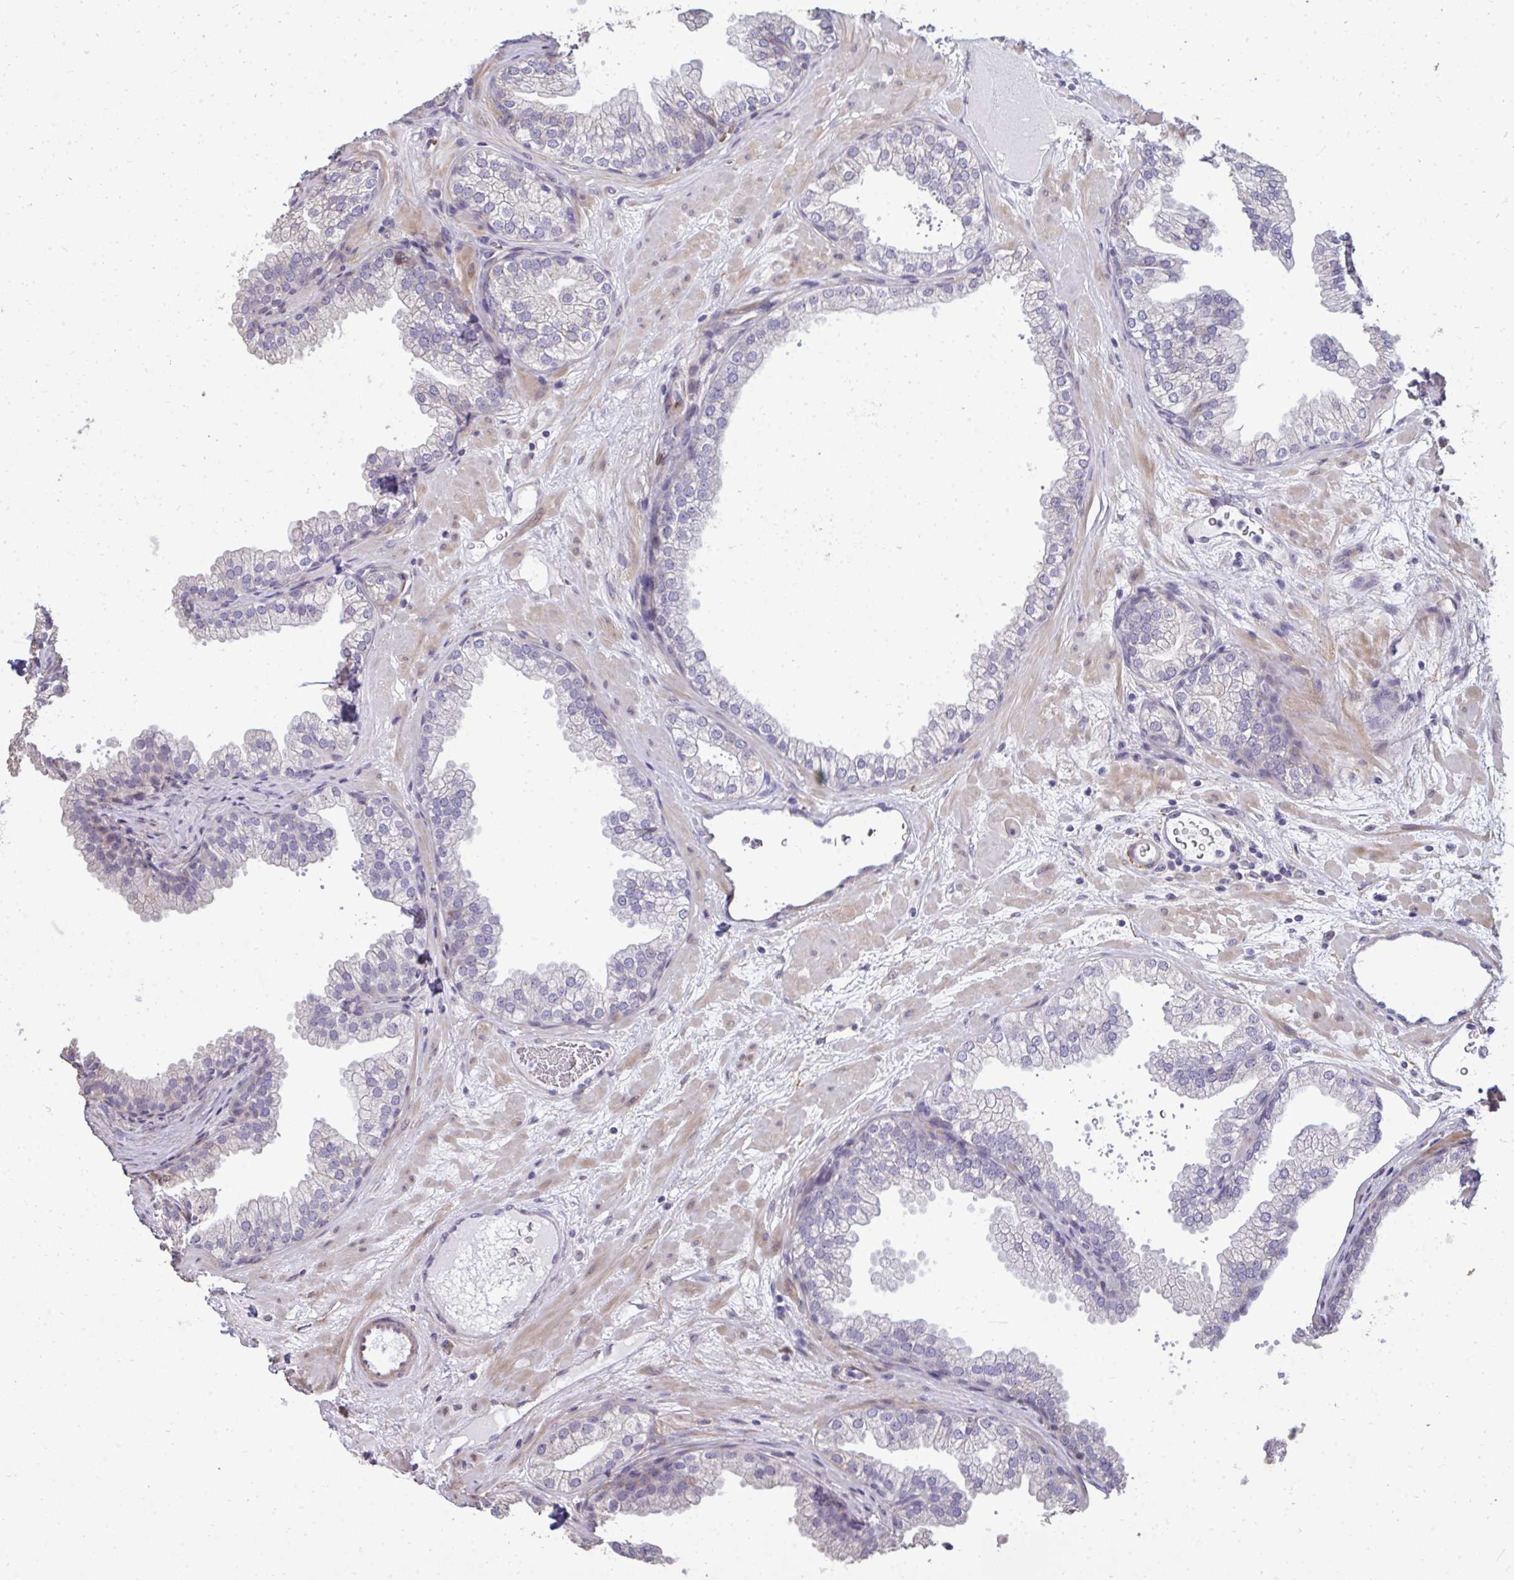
{"staining": {"intensity": "negative", "quantity": "none", "location": "none"}, "tissue": "prostate", "cell_type": "Glandular cells", "image_type": "normal", "snomed": [{"axis": "morphology", "description": "Normal tissue, NOS"}, {"axis": "topography", "description": "Prostate"}], "caption": "This is a histopathology image of IHC staining of benign prostate, which shows no staining in glandular cells. The staining is performed using DAB (3,3'-diaminobenzidine) brown chromogen with nuclei counter-stained in using hematoxylin.", "gene": "FIBCD1", "patient": {"sex": "male", "age": 37}}